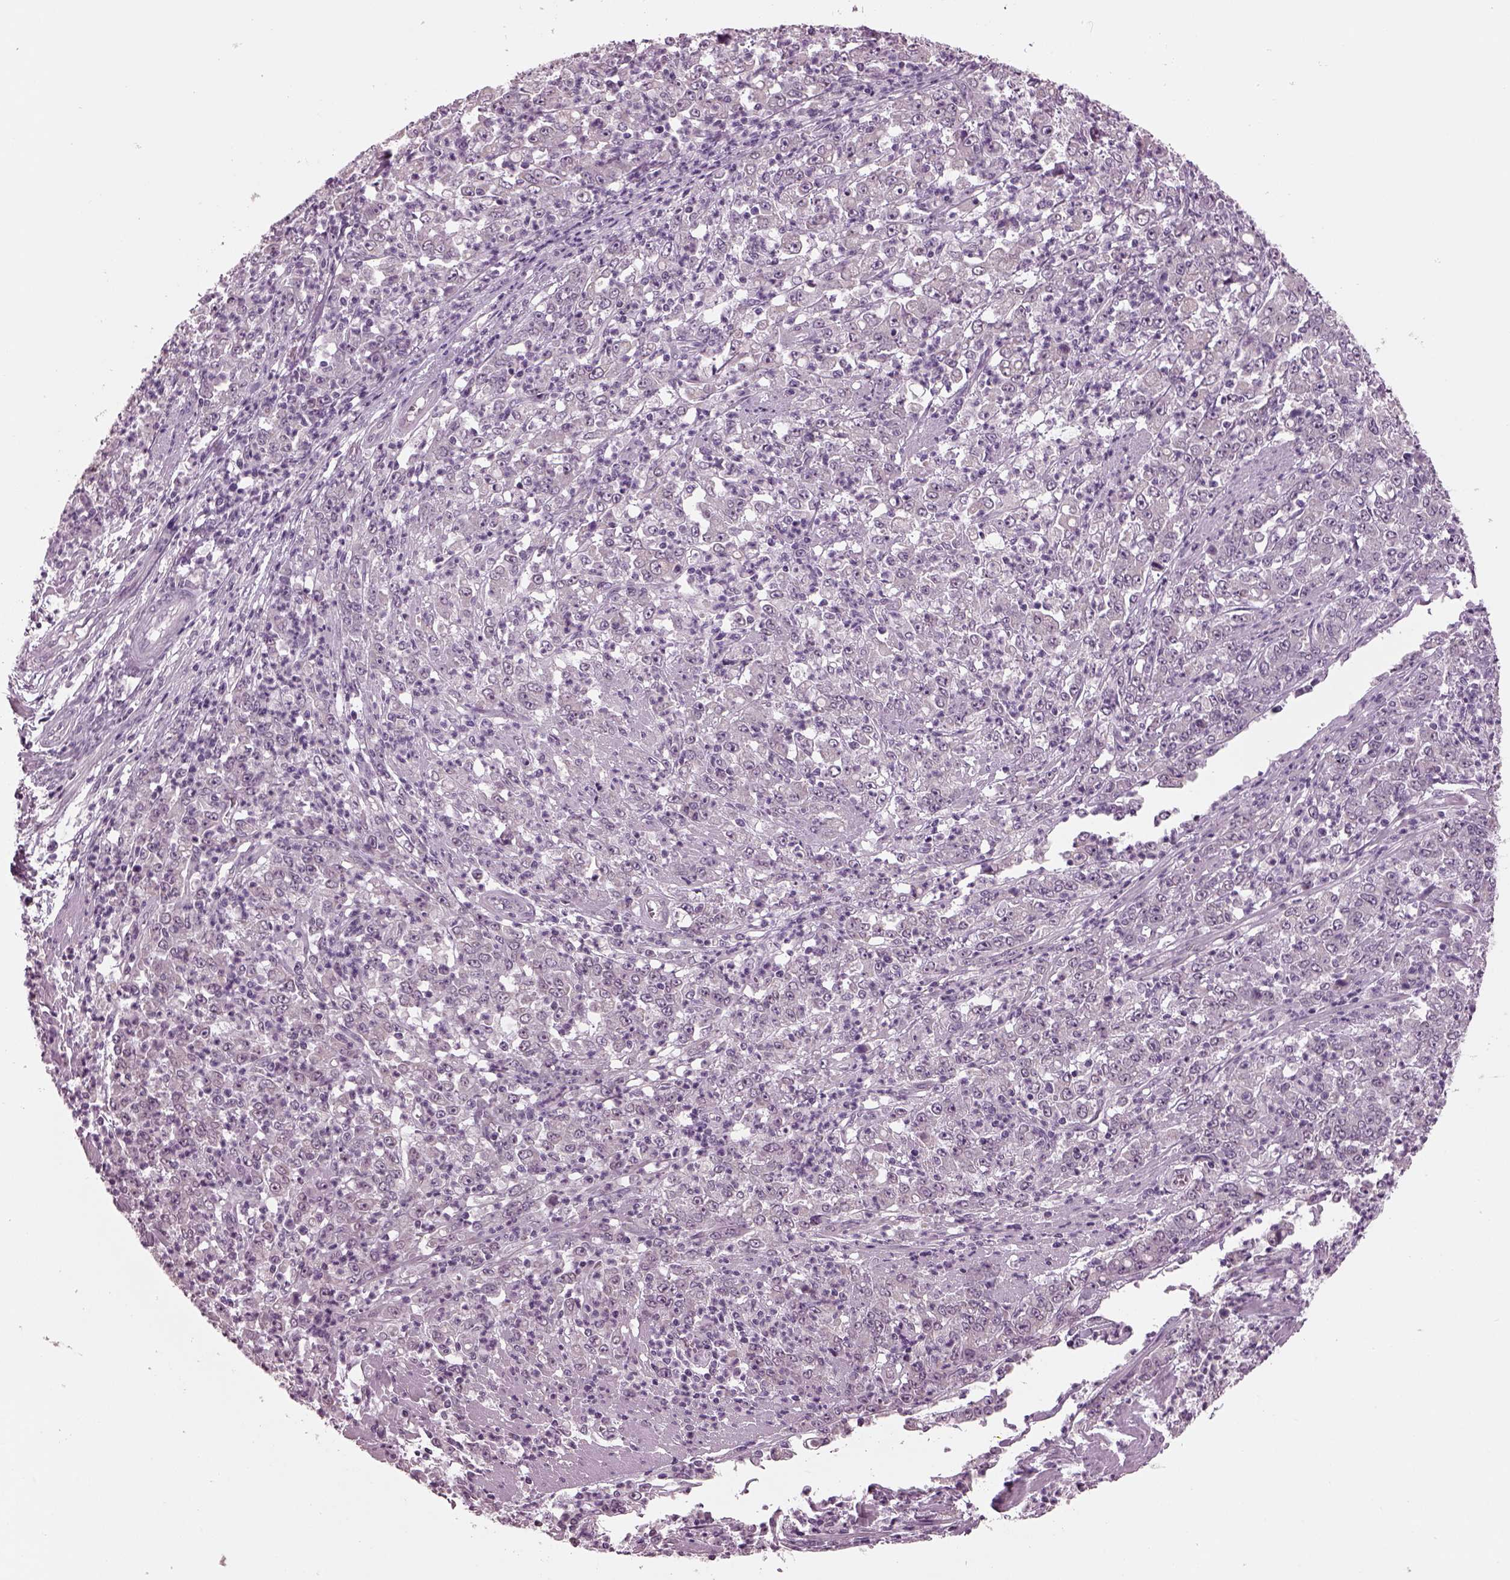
{"staining": {"intensity": "negative", "quantity": "none", "location": "none"}, "tissue": "stomach cancer", "cell_type": "Tumor cells", "image_type": "cancer", "snomed": [{"axis": "morphology", "description": "Adenocarcinoma, NOS"}, {"axis": "topography", "description": "Stomach, lower"}], "caption": "This is an IHC micrograph of stomach cancer (adenocarcinoma). There is no staining in tumor cells.", "gene": "CLCN4", "patient": {"sex": "female", "age": 71}}